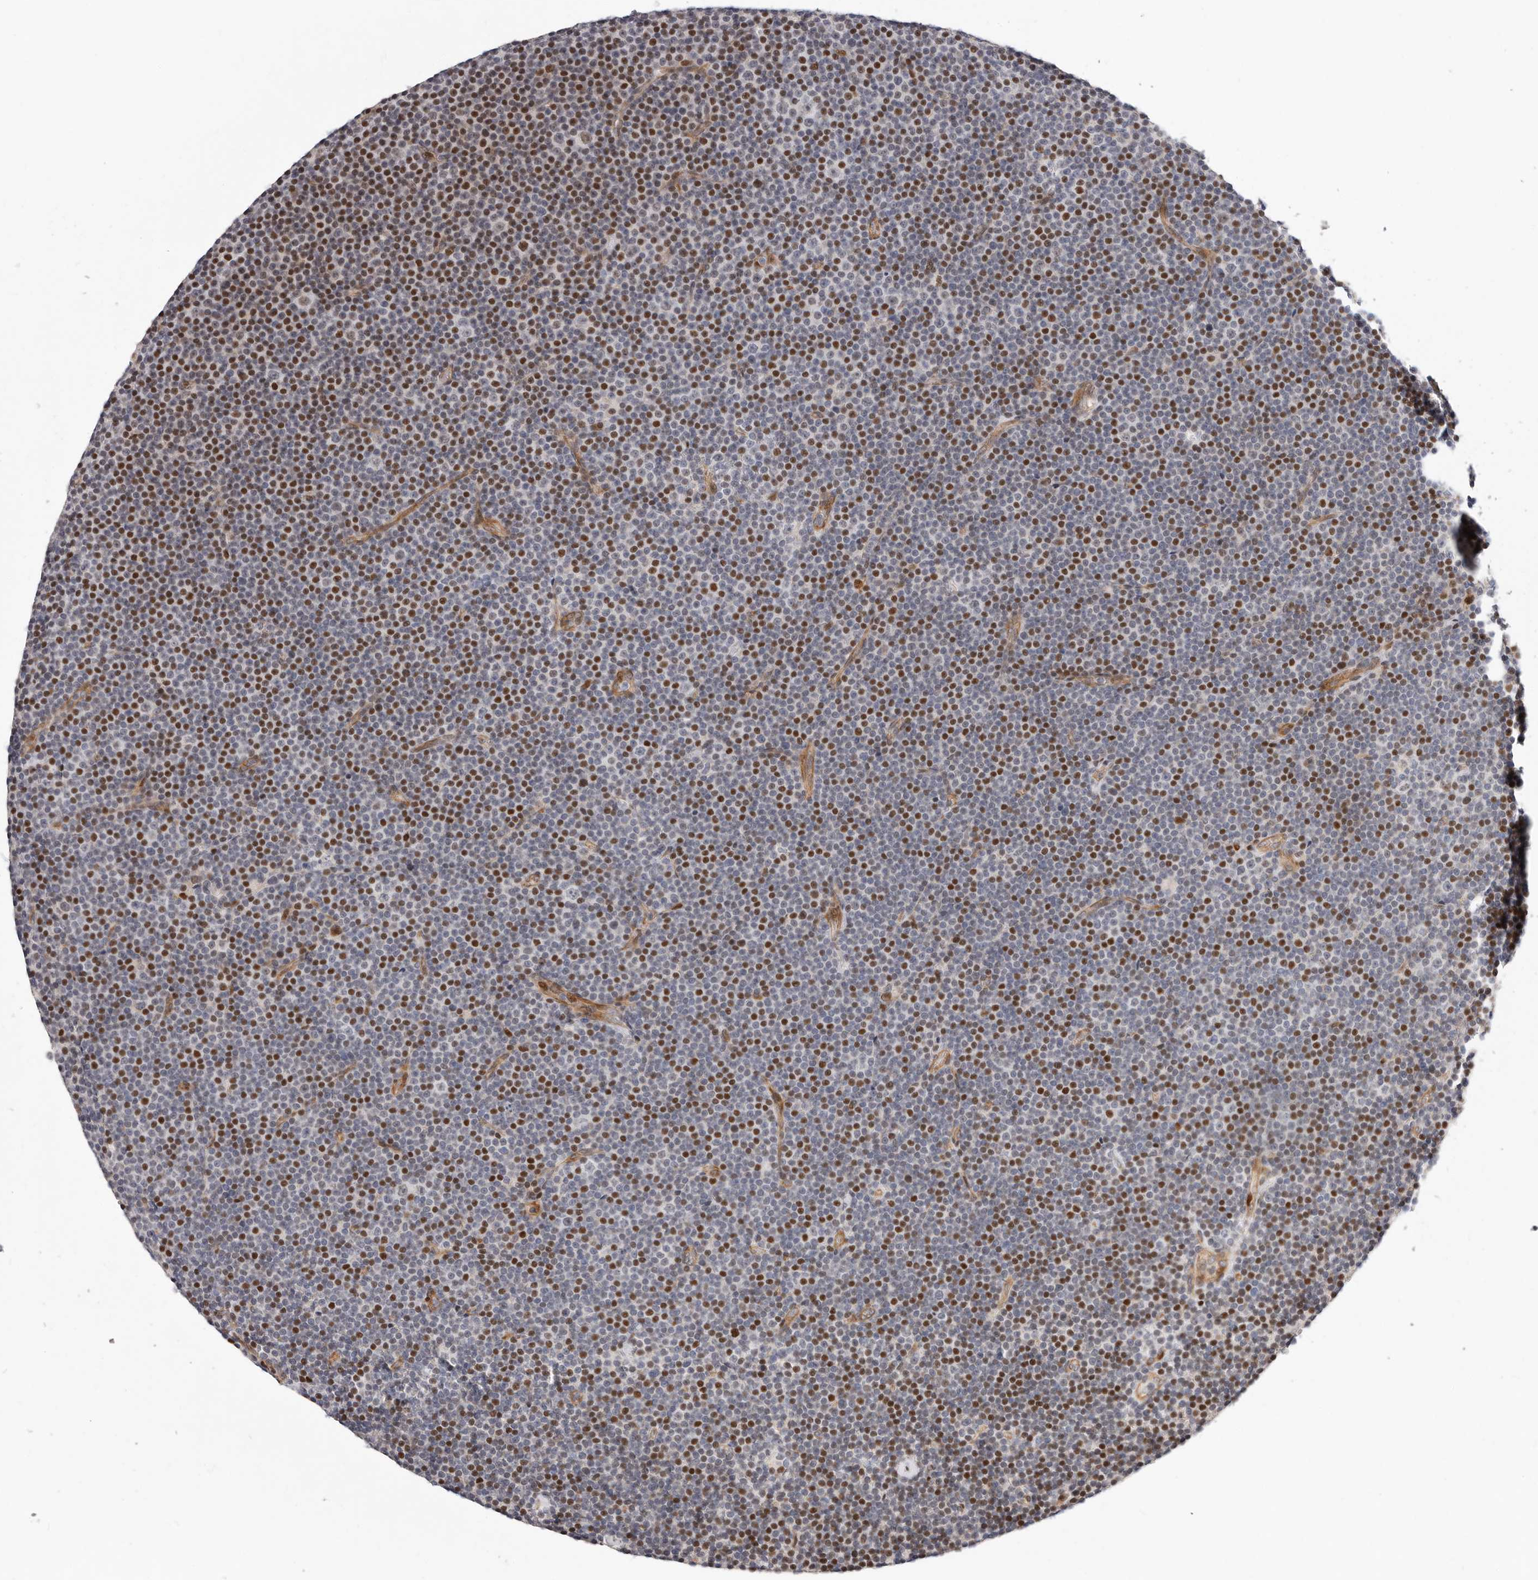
{"staining": {"intensity": "moderate", "quantity": "25%-75%", "location": "nuclear"}, "tissue": "lymphoma", "cell_type": "Tumor cells", "image_type": "cancer", "snomed": [{"axis": "morphology", "description": "Malignant lymphoma, non-Hodgkin's type, Low grade"}, {"axis": "topography", "description": "Lymph node"}], "caption": "Immunohistochemistry (IHC) photomicrograph of neoplastic tissue: low-grade malignant lymphoma, non-Hodgkin's type stained using IHC reveals medium levels of moderate protein expression localized specifically in the nuclear of tumor cells, appearing as a nuclear brown color.", "gene": "EPHX3", "patient": {"sex": "female", "age": 67}}